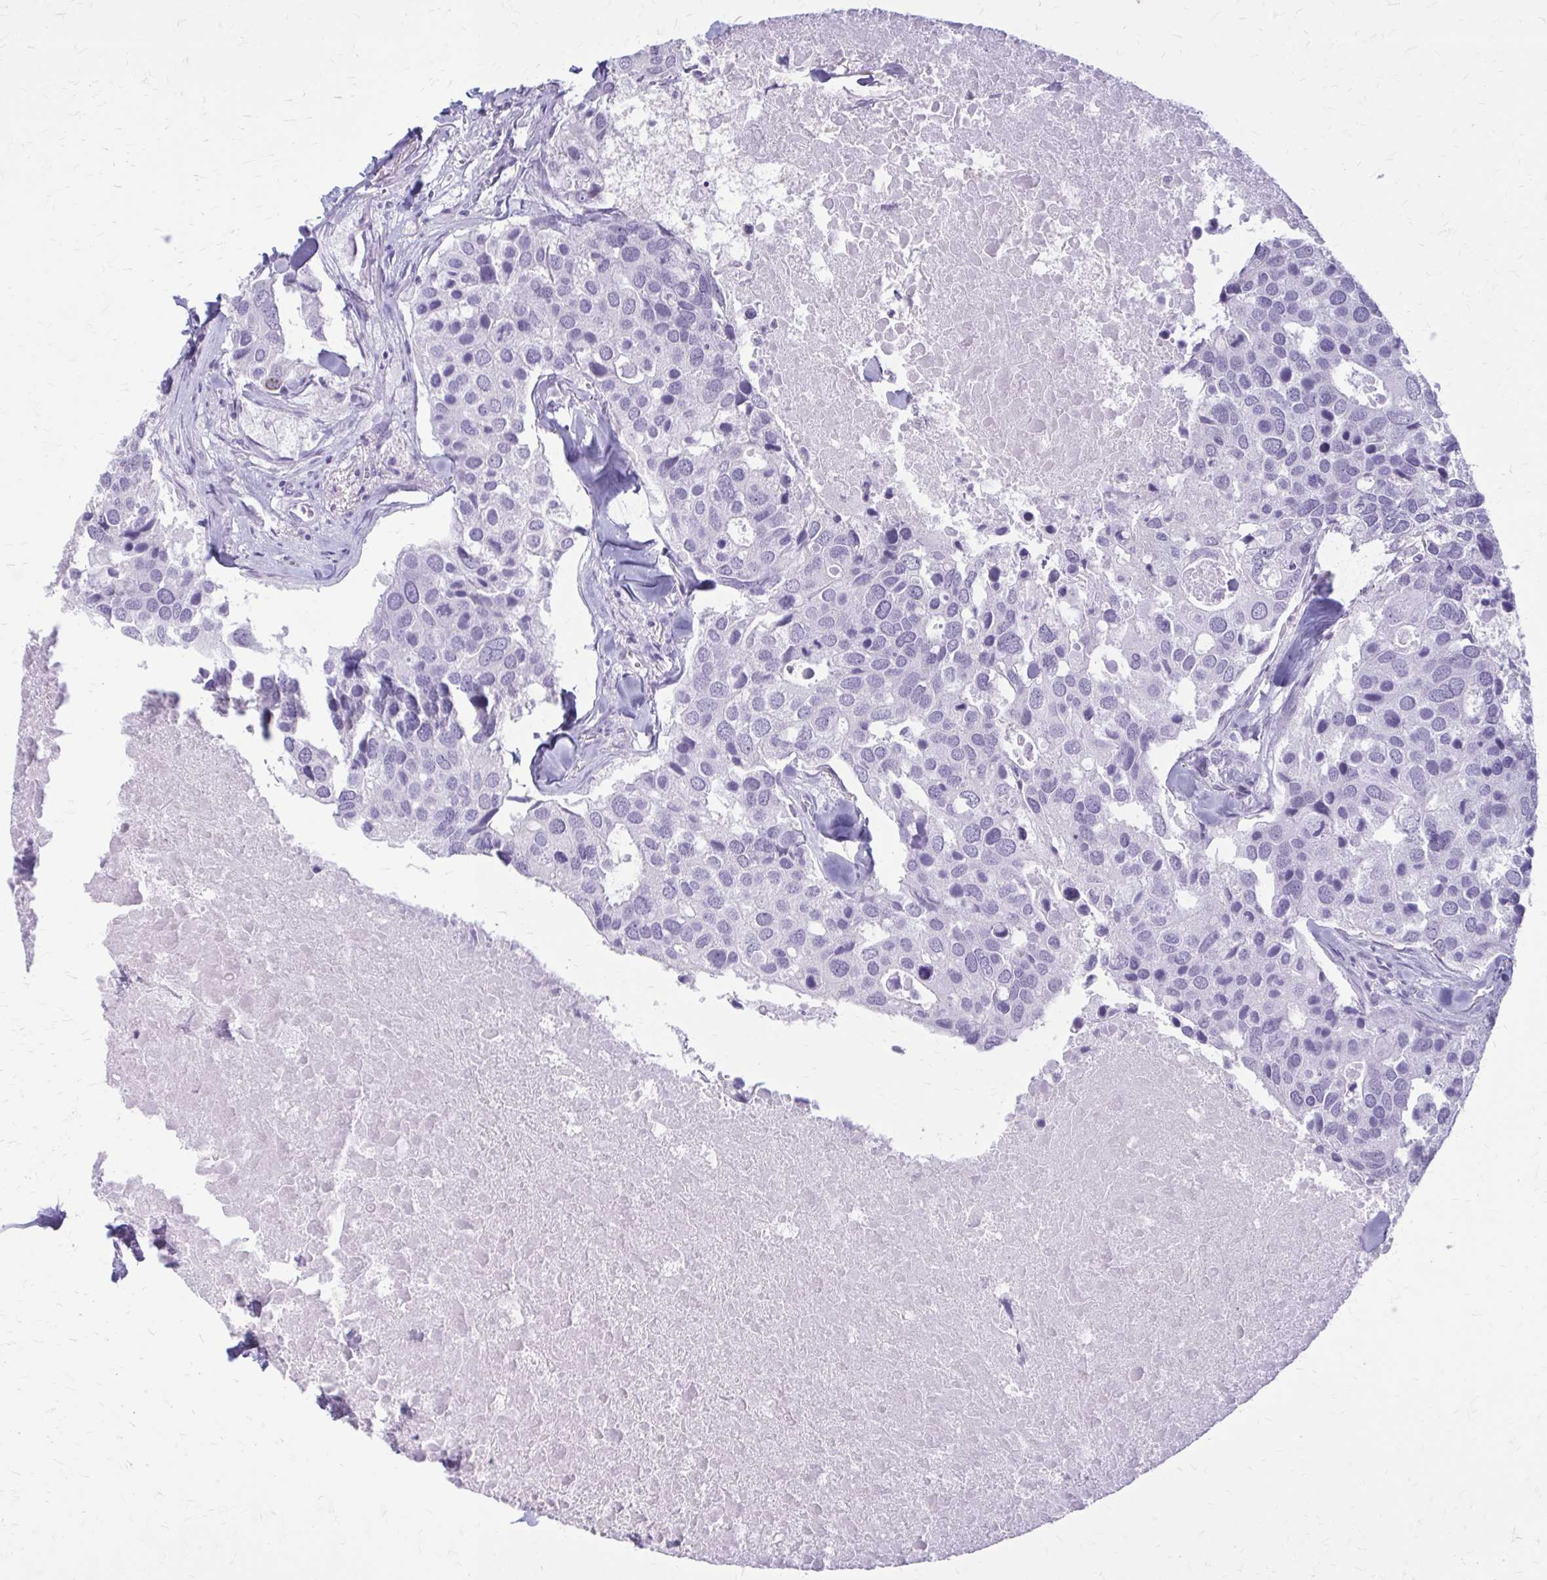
{"staining": {"intensity": "negative", "quantity": "none", "location": "none"}, "tissue": "breast cancer", "cell_type": "Tumor cells", "image_type": "cancer", "snomed": [{"axis": "morphology", "description": "Duct carcinoma"}, {"axis": "topography", "description": "Breast"}], "caption": "The image exhibits no significant positivity in tumor cells of breast cancer (invasive ductal carcinoma).", "gene": "KRT5", "patient": {"sex": "female", "age": 83}}